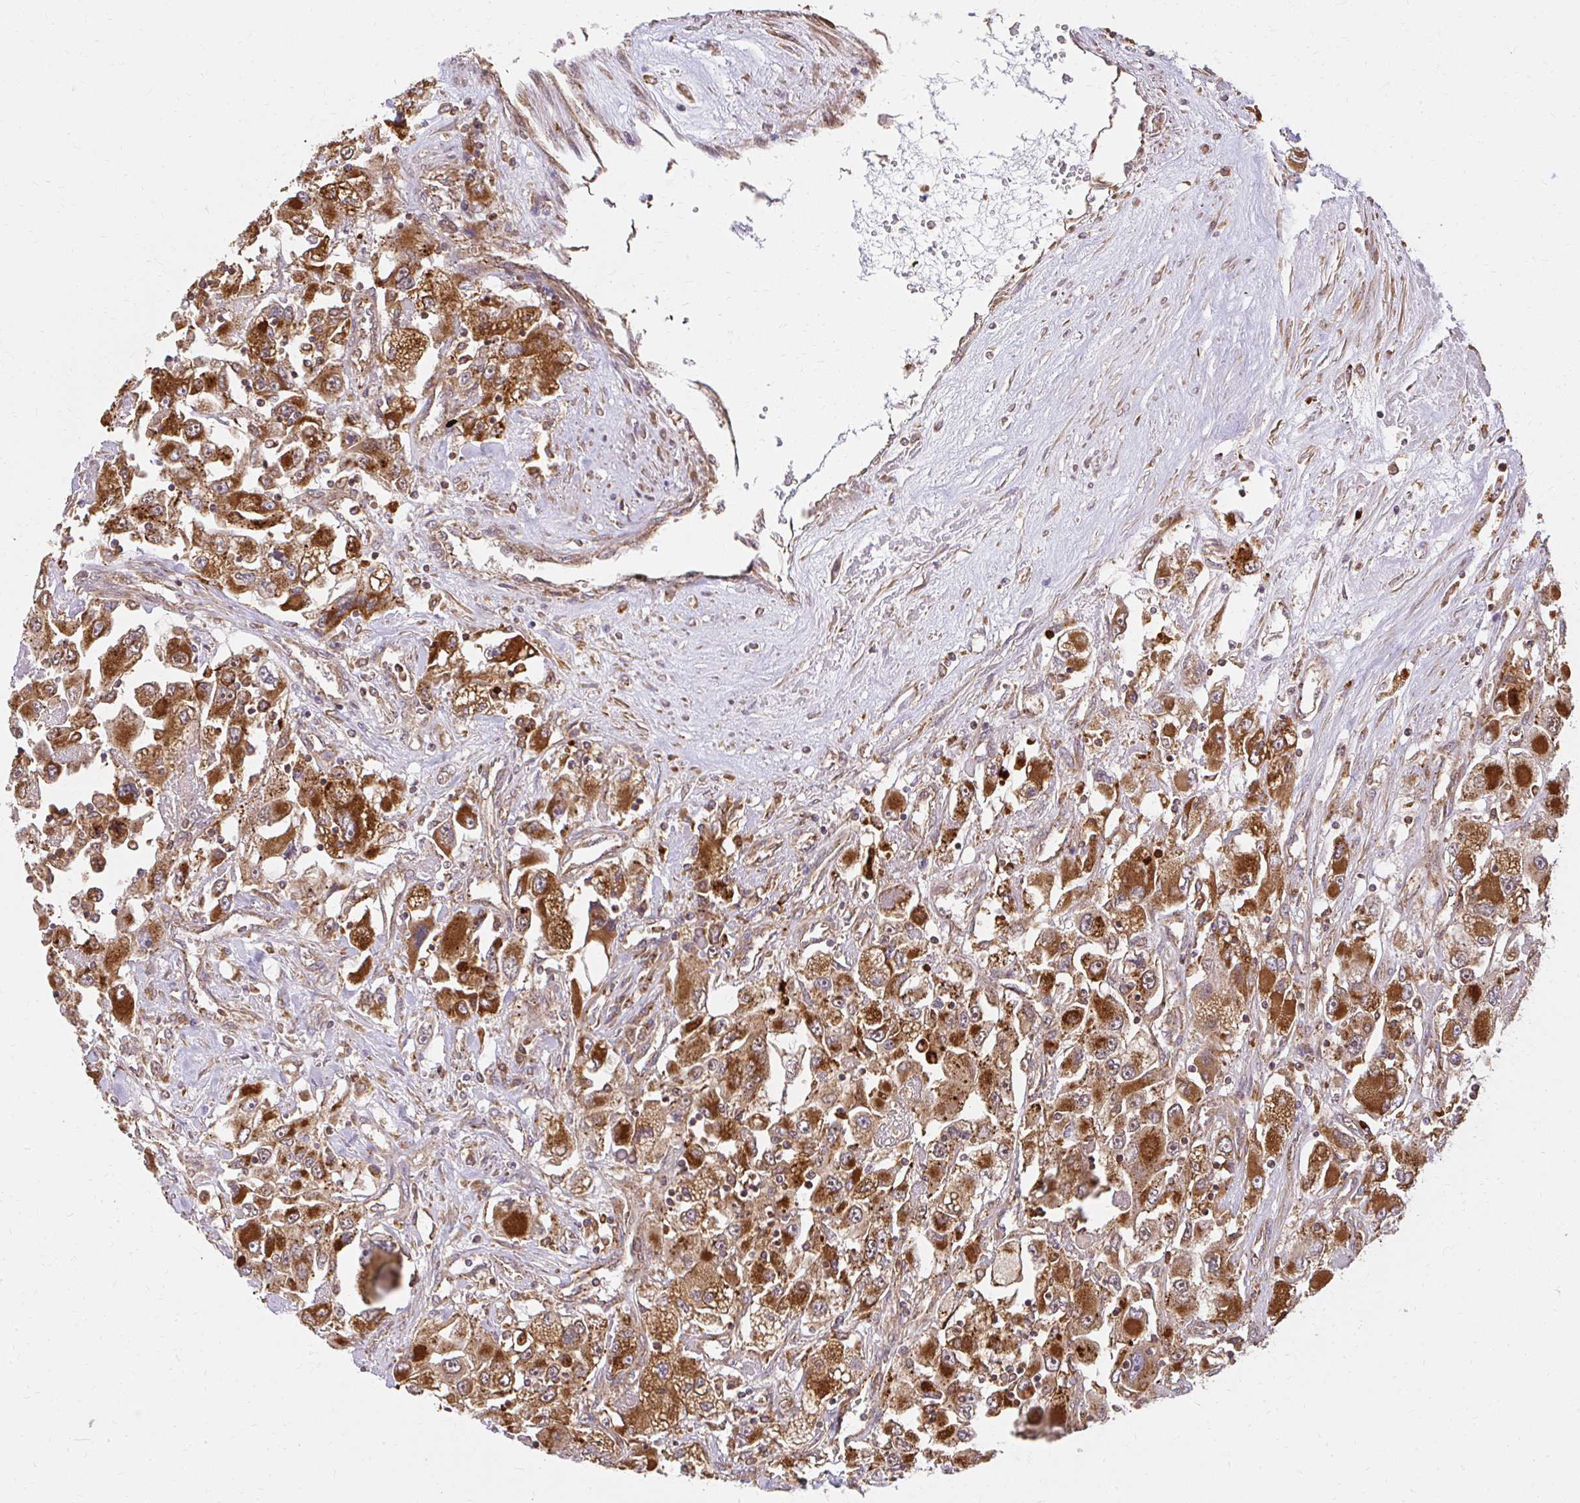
{"staining": {"intensity": "strong", "quantity": ">75%", "location": "cytoplasmic/membranous"}, "tissue": "renal cancer", "cell_type": "Tumor cells", "image_type": "cancer", "snomed": [{"axis": "morphology", "description": "Adenocarcinoma, NOS"}, {"axis": "topography", "description": "Kidney"}], "caption": "About >75% of tumor cells in renal cancer demonstrate strong cytoplasmic/membranous protein staining as visualized by brown immunohistochemical staining.", "gene": "GNS", "patient": {"sex": "female", "age": 52}}